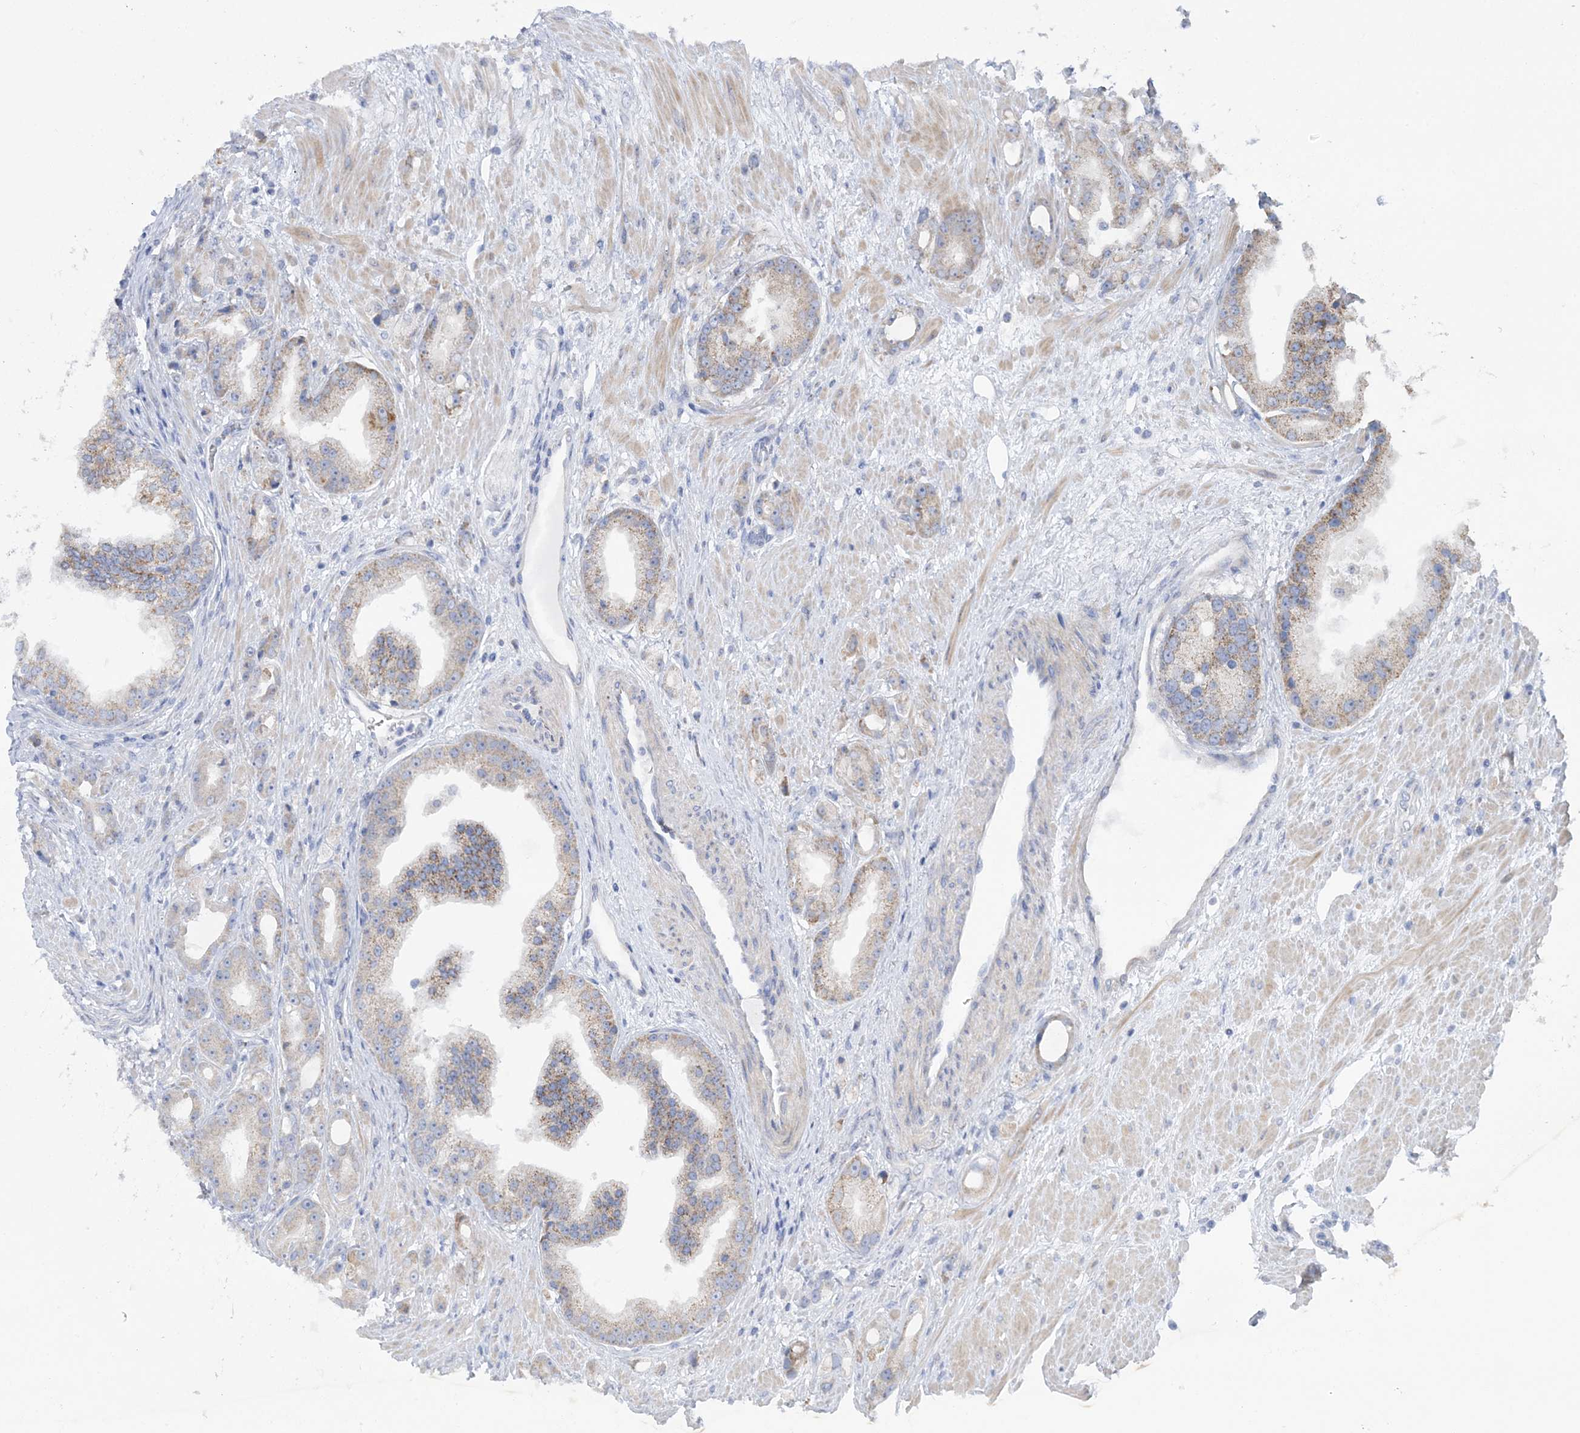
{"staining": {"intensity": "weak", "quantity": "<25%", "location": "cytoplasmic/membranous"}, "tissue": "prostate cancer", "cell_type": "Tumor cells", "image_type": "cancer", "snomed": [{"axis": "morphology", "description": "Adenocarcinoma, Low grade"}, {"axis": "topography", "description": "Prostate"}], "caption": "Protein analysis of prostate cancer (low-grade adenocarcinoma) shows no significant staining in tumor cells.", "gene": "MMADHC", "patient": {"sex": "male", "age": 67}}